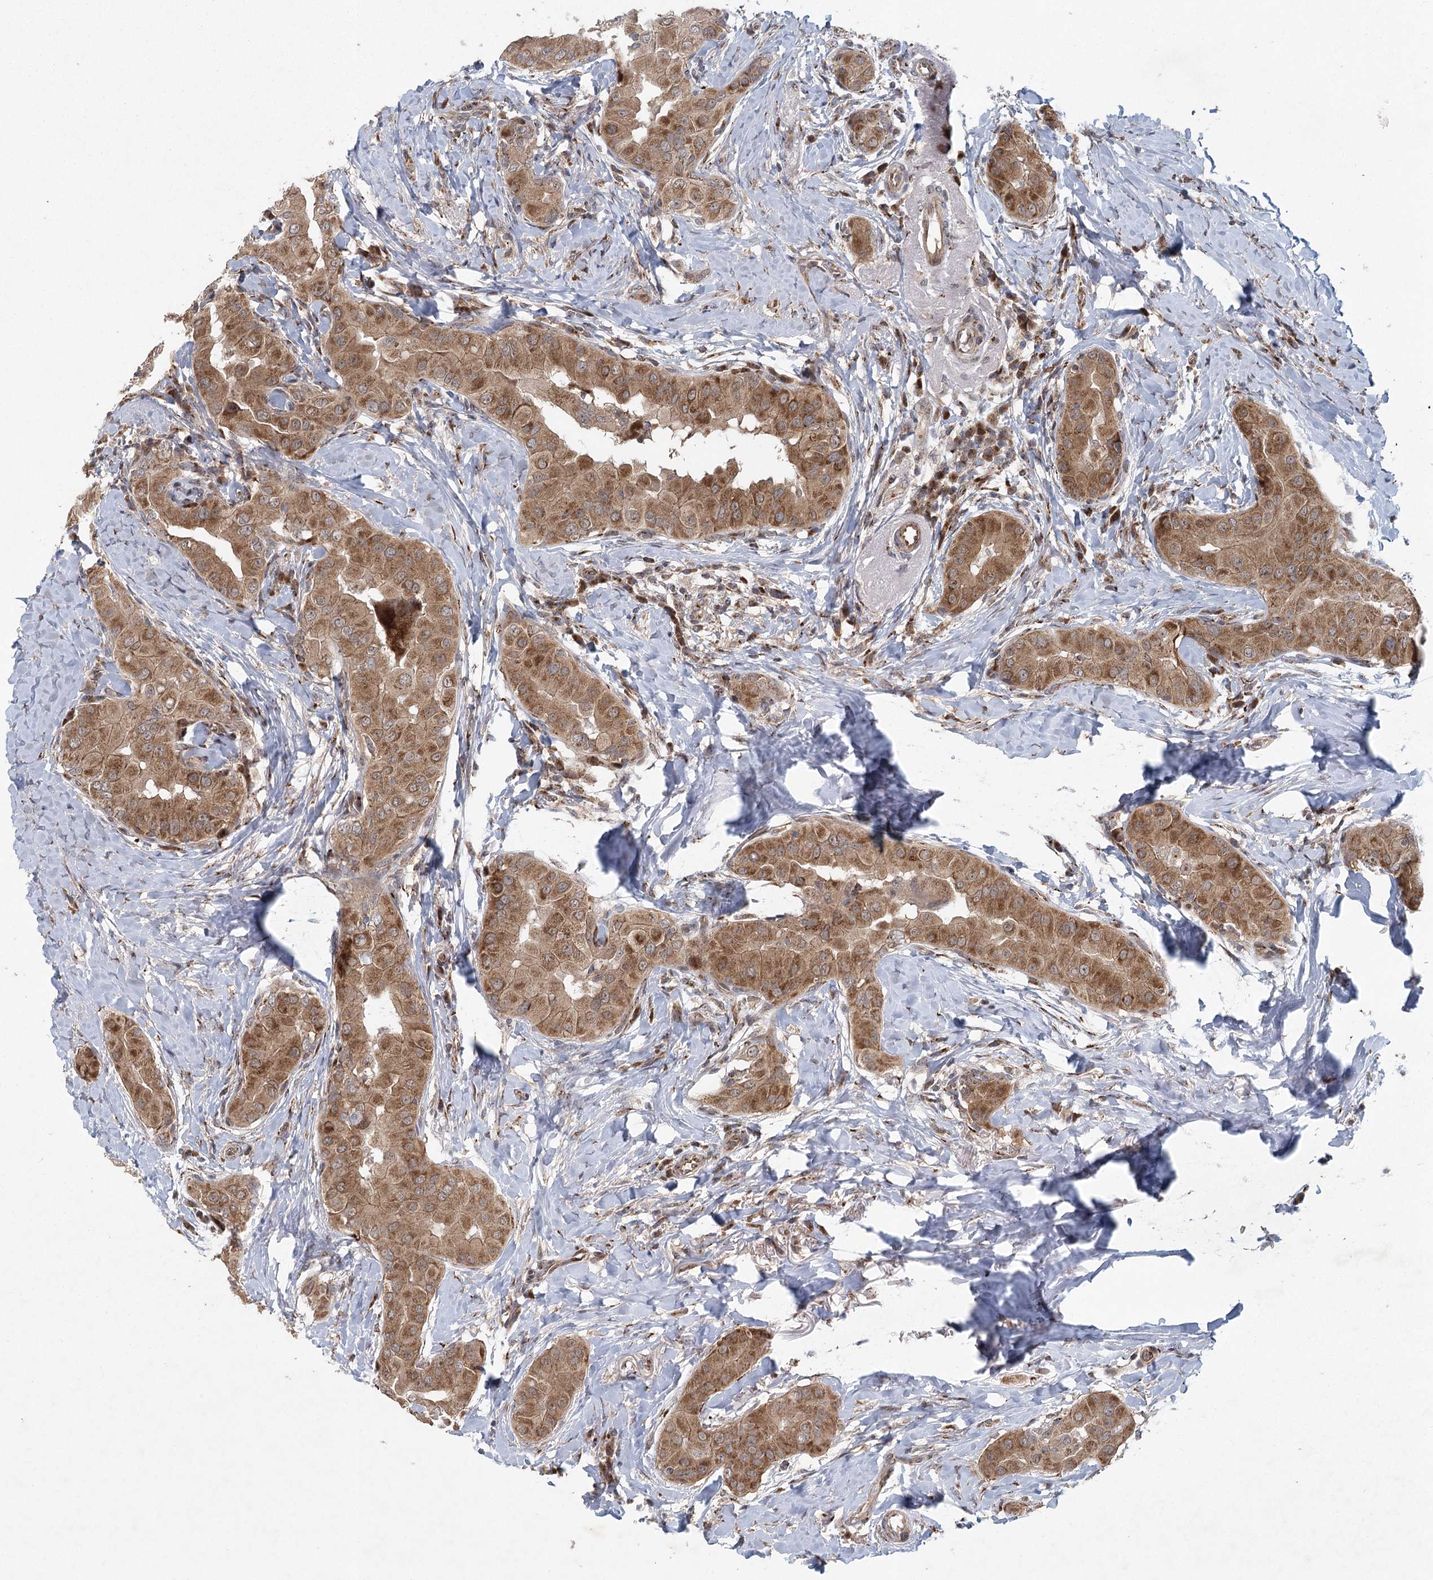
{"staining": {"intensity": "moderate", "quantity": ">75%", "location": "cytoplasmic/membranous"}, "tissue": "thyroid cancer", "cell_type": "Tumor cells", "image_type": "cancer", "snomed": [{"axis": "morphology", "description": "Papillary adenocarcinoma, NOS"}, {"axis": "topography", "description": "Thyroid gland"}], "caption": "Immunohistochemistry (IHC) histopathology image of thyroid cancer stained for a protein (brown), which reveals medium levels of moderate cytoplasmic/membranous positivity in about >75% of tumor cells.", "gene": "IFT46", "patient": {"sex": "male", "age": 33}}